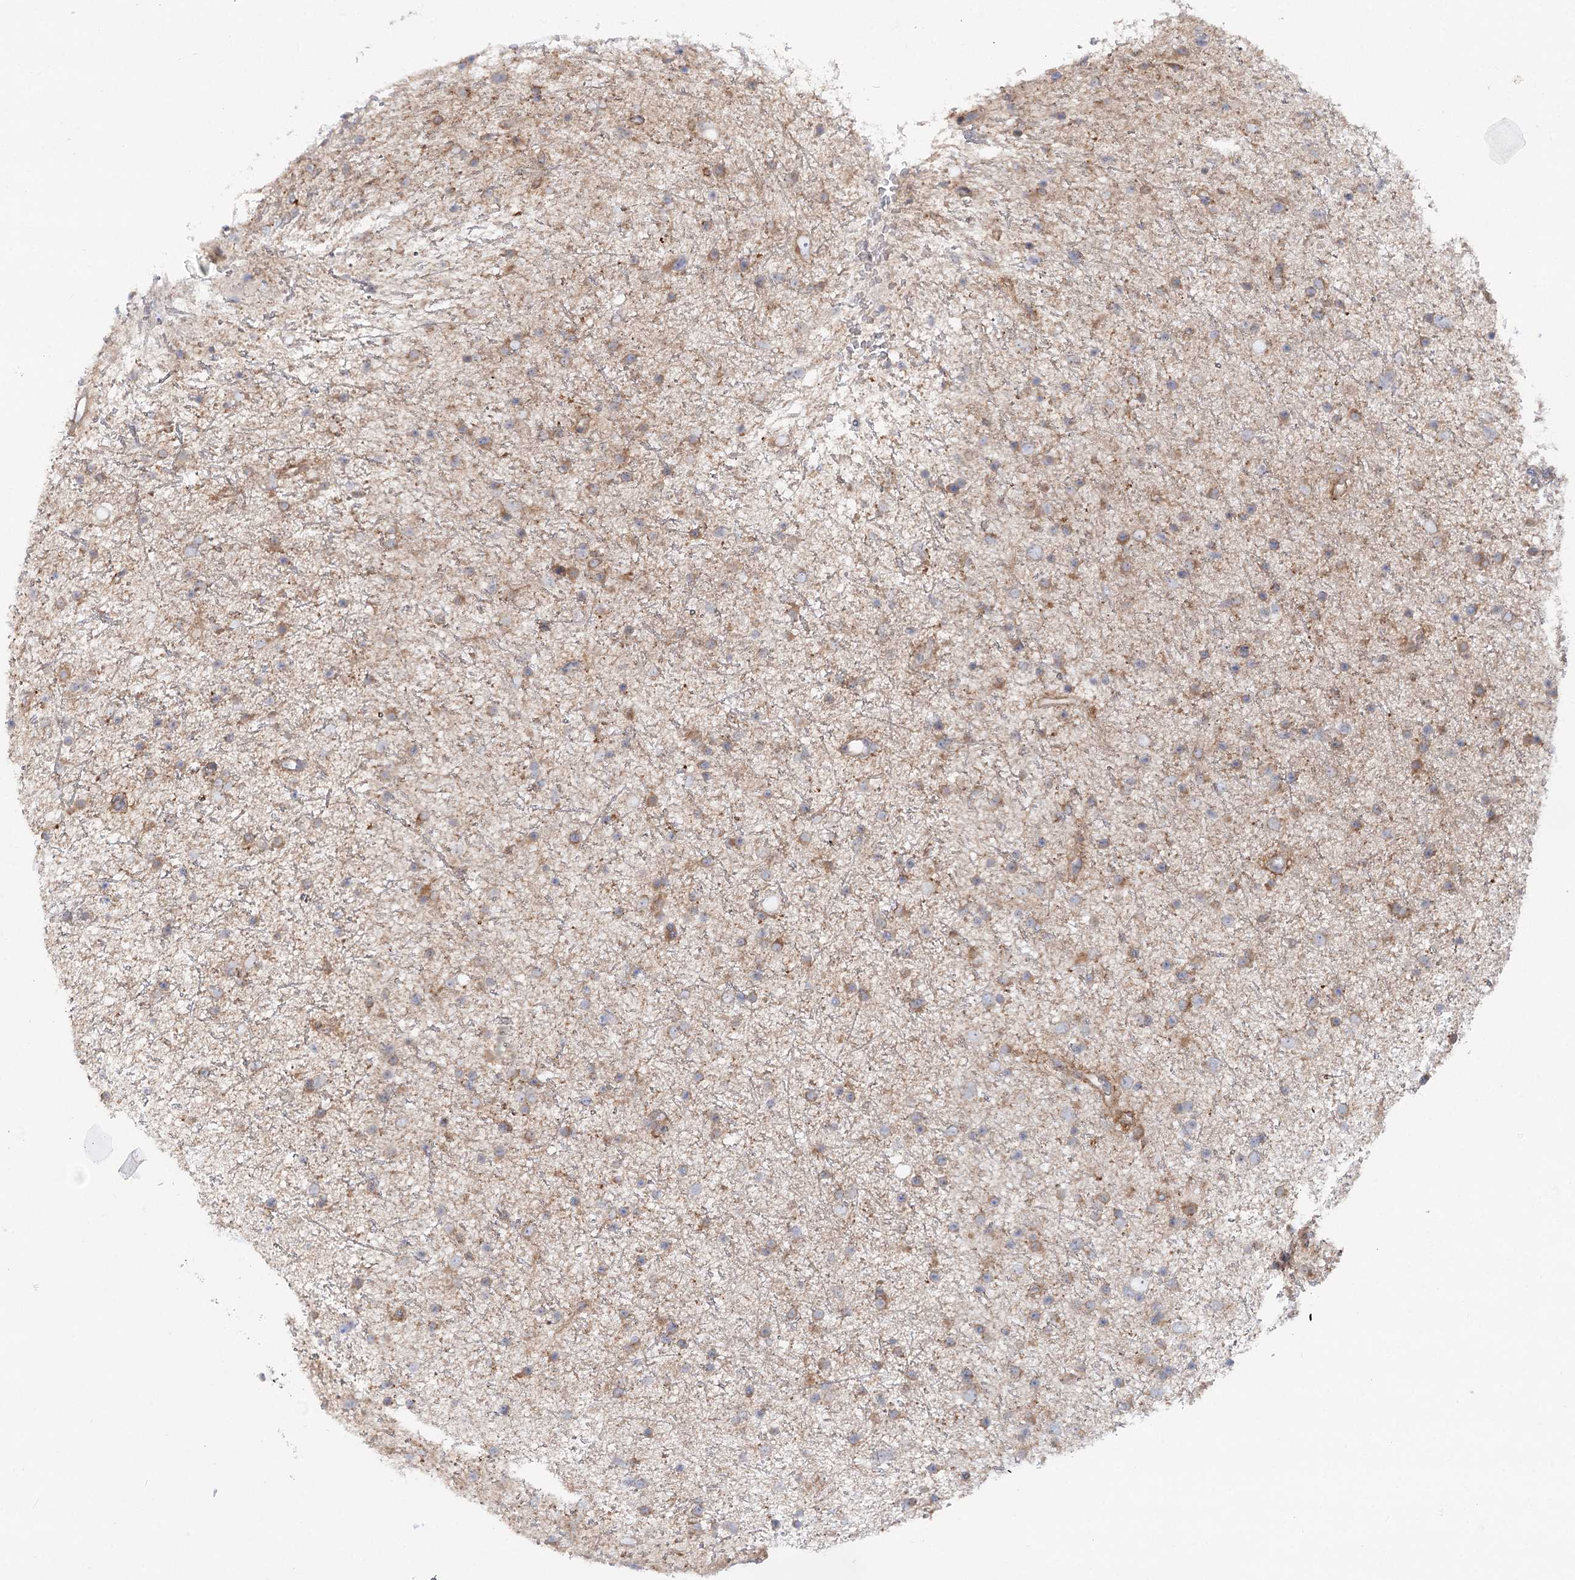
{"staining": {"intensity": "moderate", "quantity": "<25%", "location": "cytoplasmic/membranous"}, "tissue": "glioma", "cell_type": "Tumor cells", "image_type": "cancer", "snomed": [{"axis": "morphology", "description": "Glioma, malignant, Low grade"}, {"axis": "topography", "description": "Cerebral cortex"}], "caption": "An image of malignant glioma (low-grade) stained for a protein exhibits moderate cytoplasmic/membranous brown staining in tumor cells.", "gene": "SCN11A", "patient": {"sex": "female", "age": 39}}